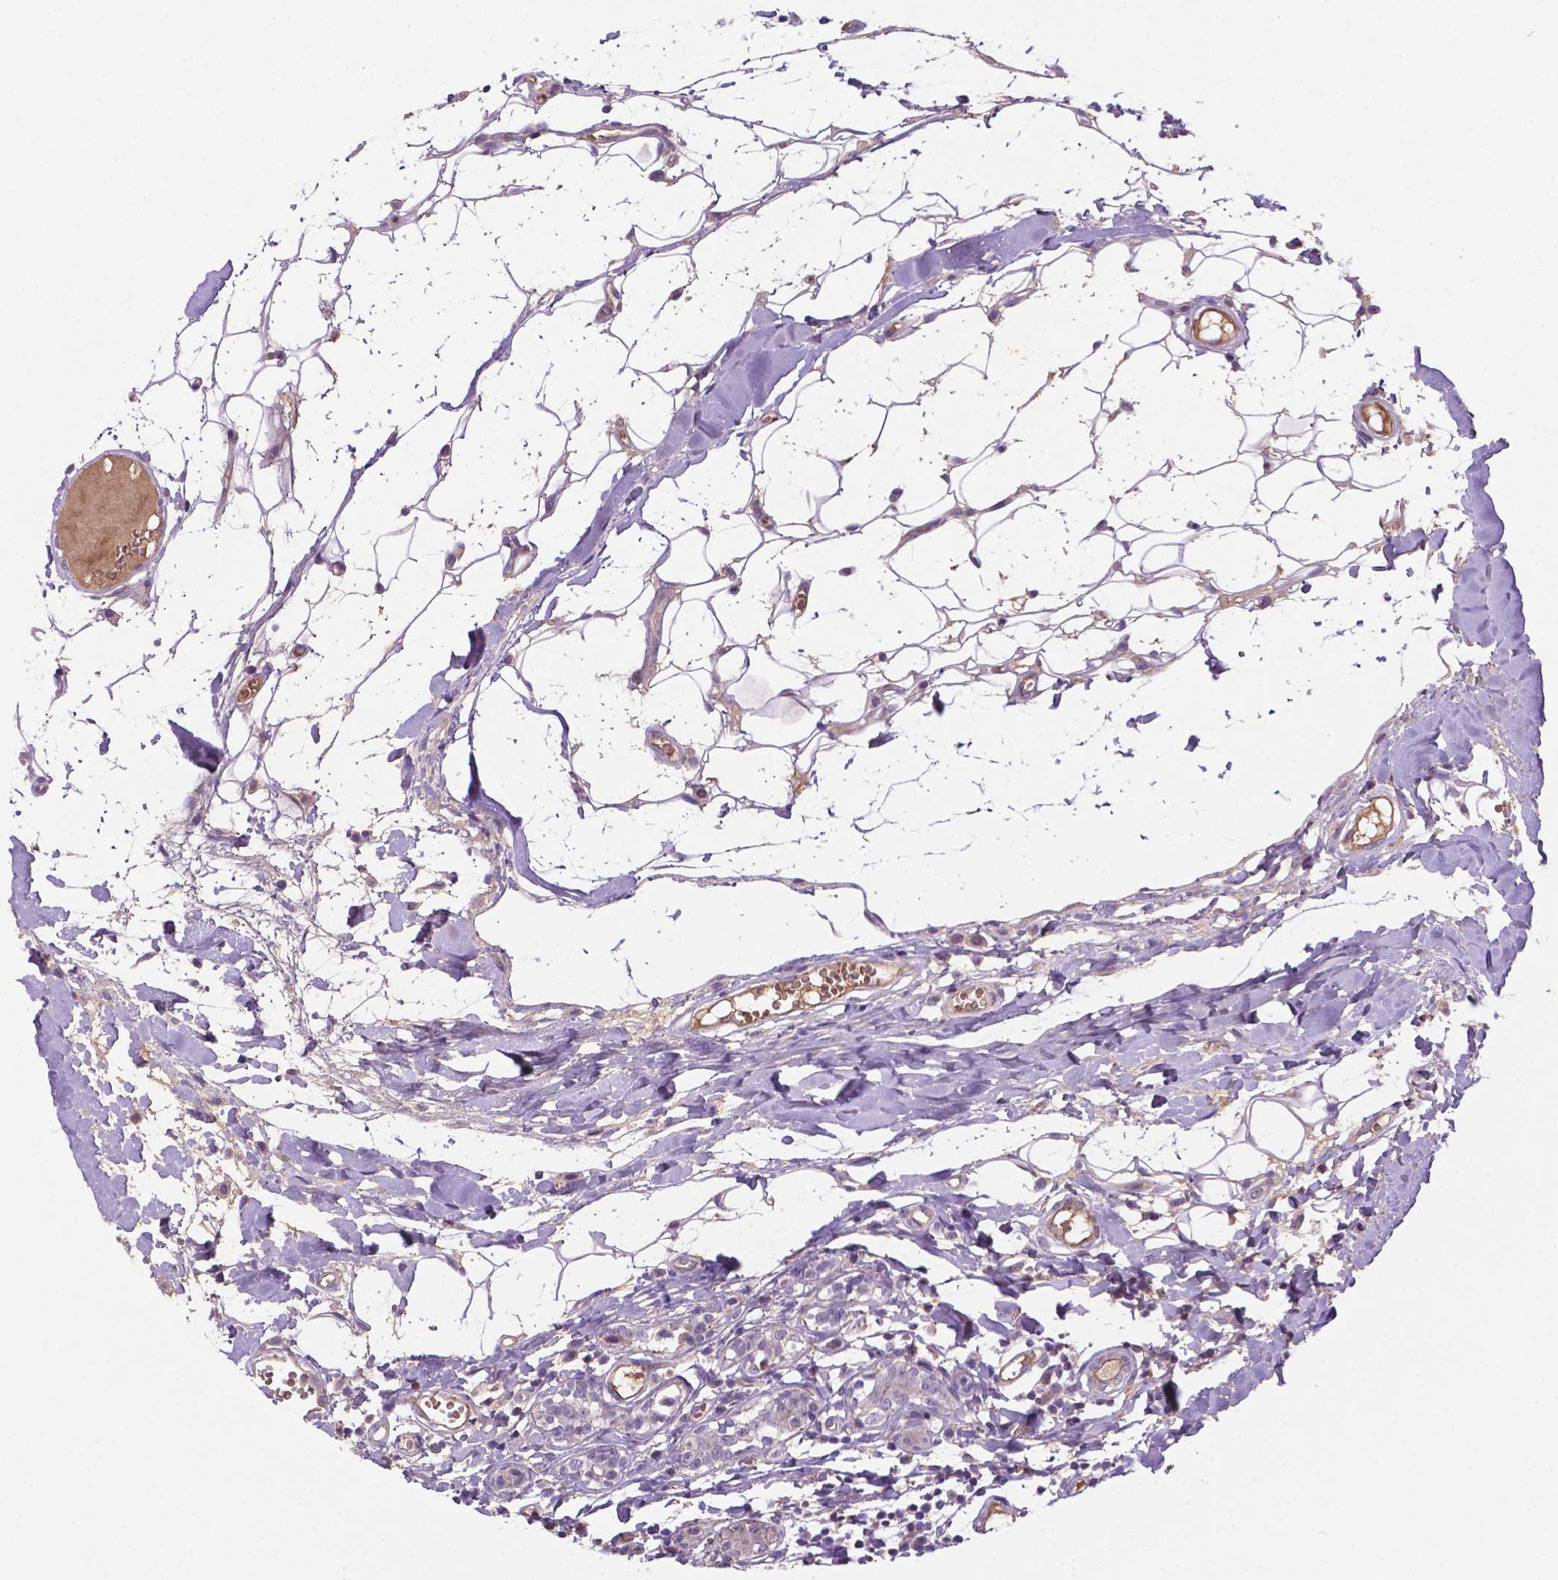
{"staining": {"intensity": "negative", "quantity": "none", "location": "none"}, "tissue": "breast cancer", "cell_type": "Tumor cells", "image_type": "cancer", "snomed": [{"axis": "morphology", "description": "Duct carcinoma"}, {"axis": "topography", "description": "Breast"}], "caption": "Image shows no significant protein staining in tumor cells of breast cancer.", "gene": "TM4SF20", "patient": {"sex": "female", "age": 30}}